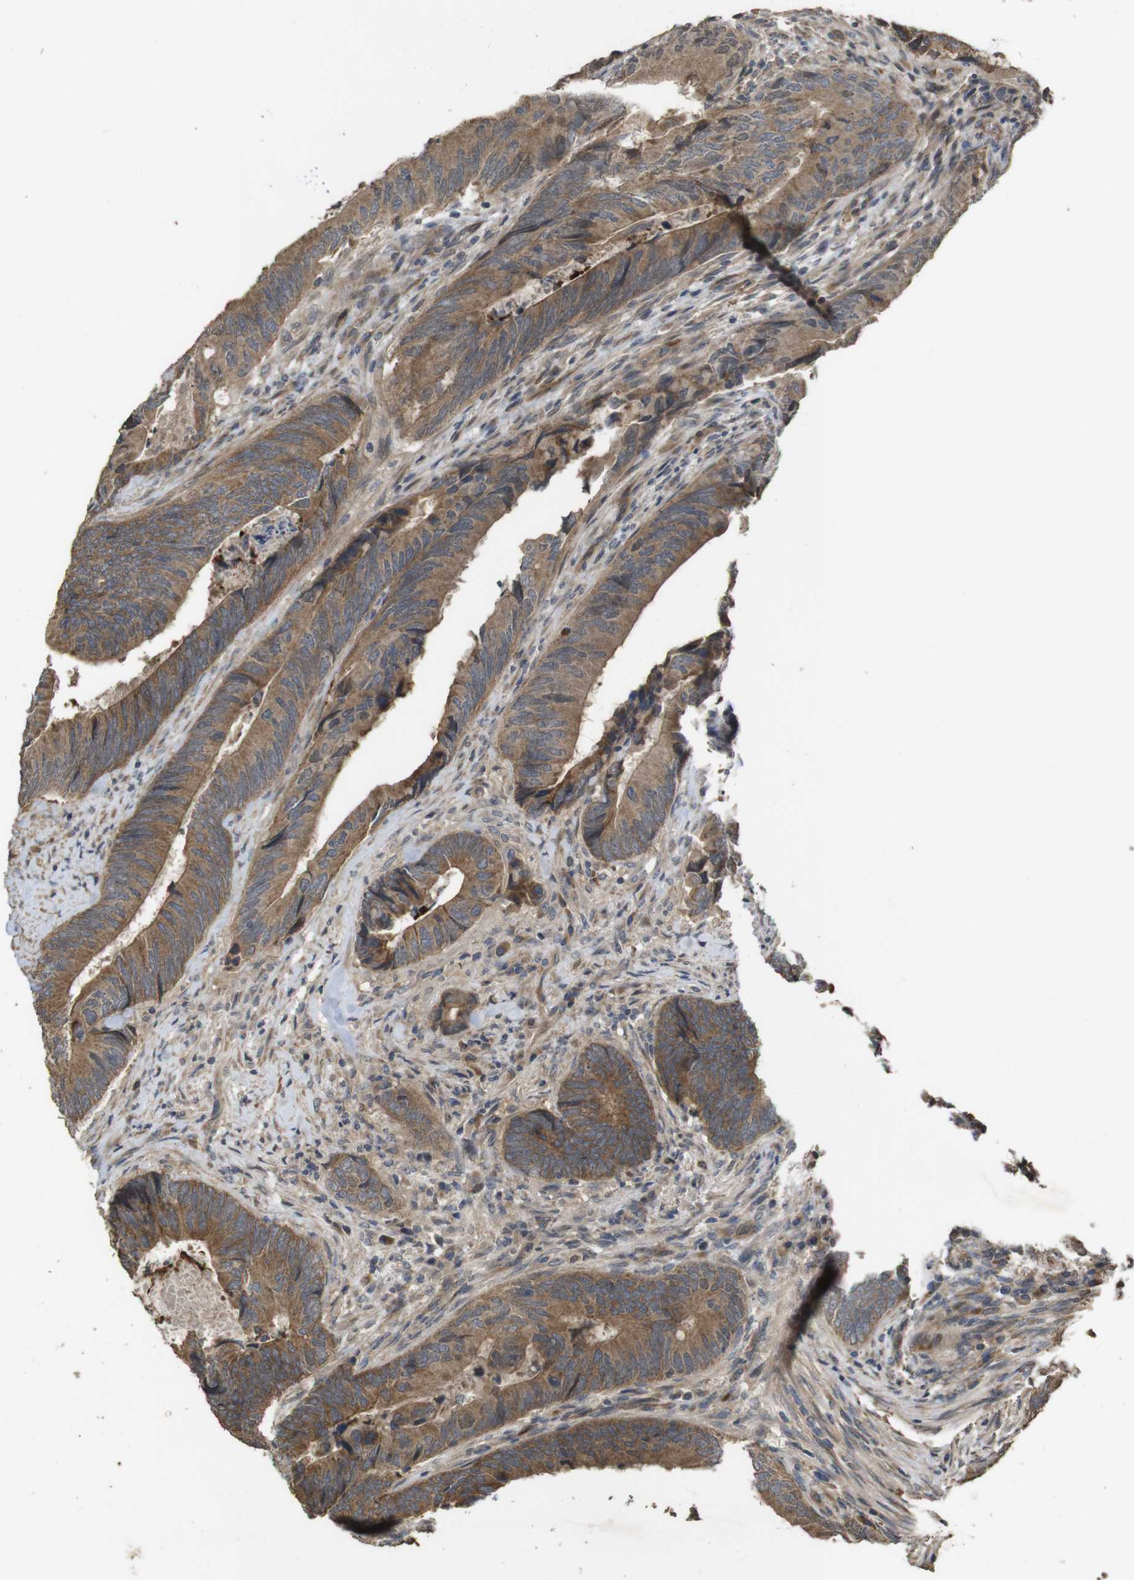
{"staining": {"intensity": "moderate", "quantity": ">75%", "location": "cytoplasmic/membranous"}, "tissue": "colorectal cancer", "cell_type": "Tumor cells", "image_type": "cancer", "snomed": [{"axis": "morphology", "description": "Normal tissue, NOS"}, {"axis": "morphology", "description": "Adenocarcinoma, NOS"}, {"axis": "topography", "description": "Colon"}], "caption": "High-magnification brightfield microscopy of colorectal cancer (adenocarcinoma) stained with DAB (brown) and counterstained with hematoxylin (blue). tumor cells exhibit moderate cytoplasmic/membranous positivity is present in about>75% of cells. The protein is shown in brown color, while the nuclei are stained blue.", "gene": "PCDHB10", "patient": {"sex": "male", "age": 56}}